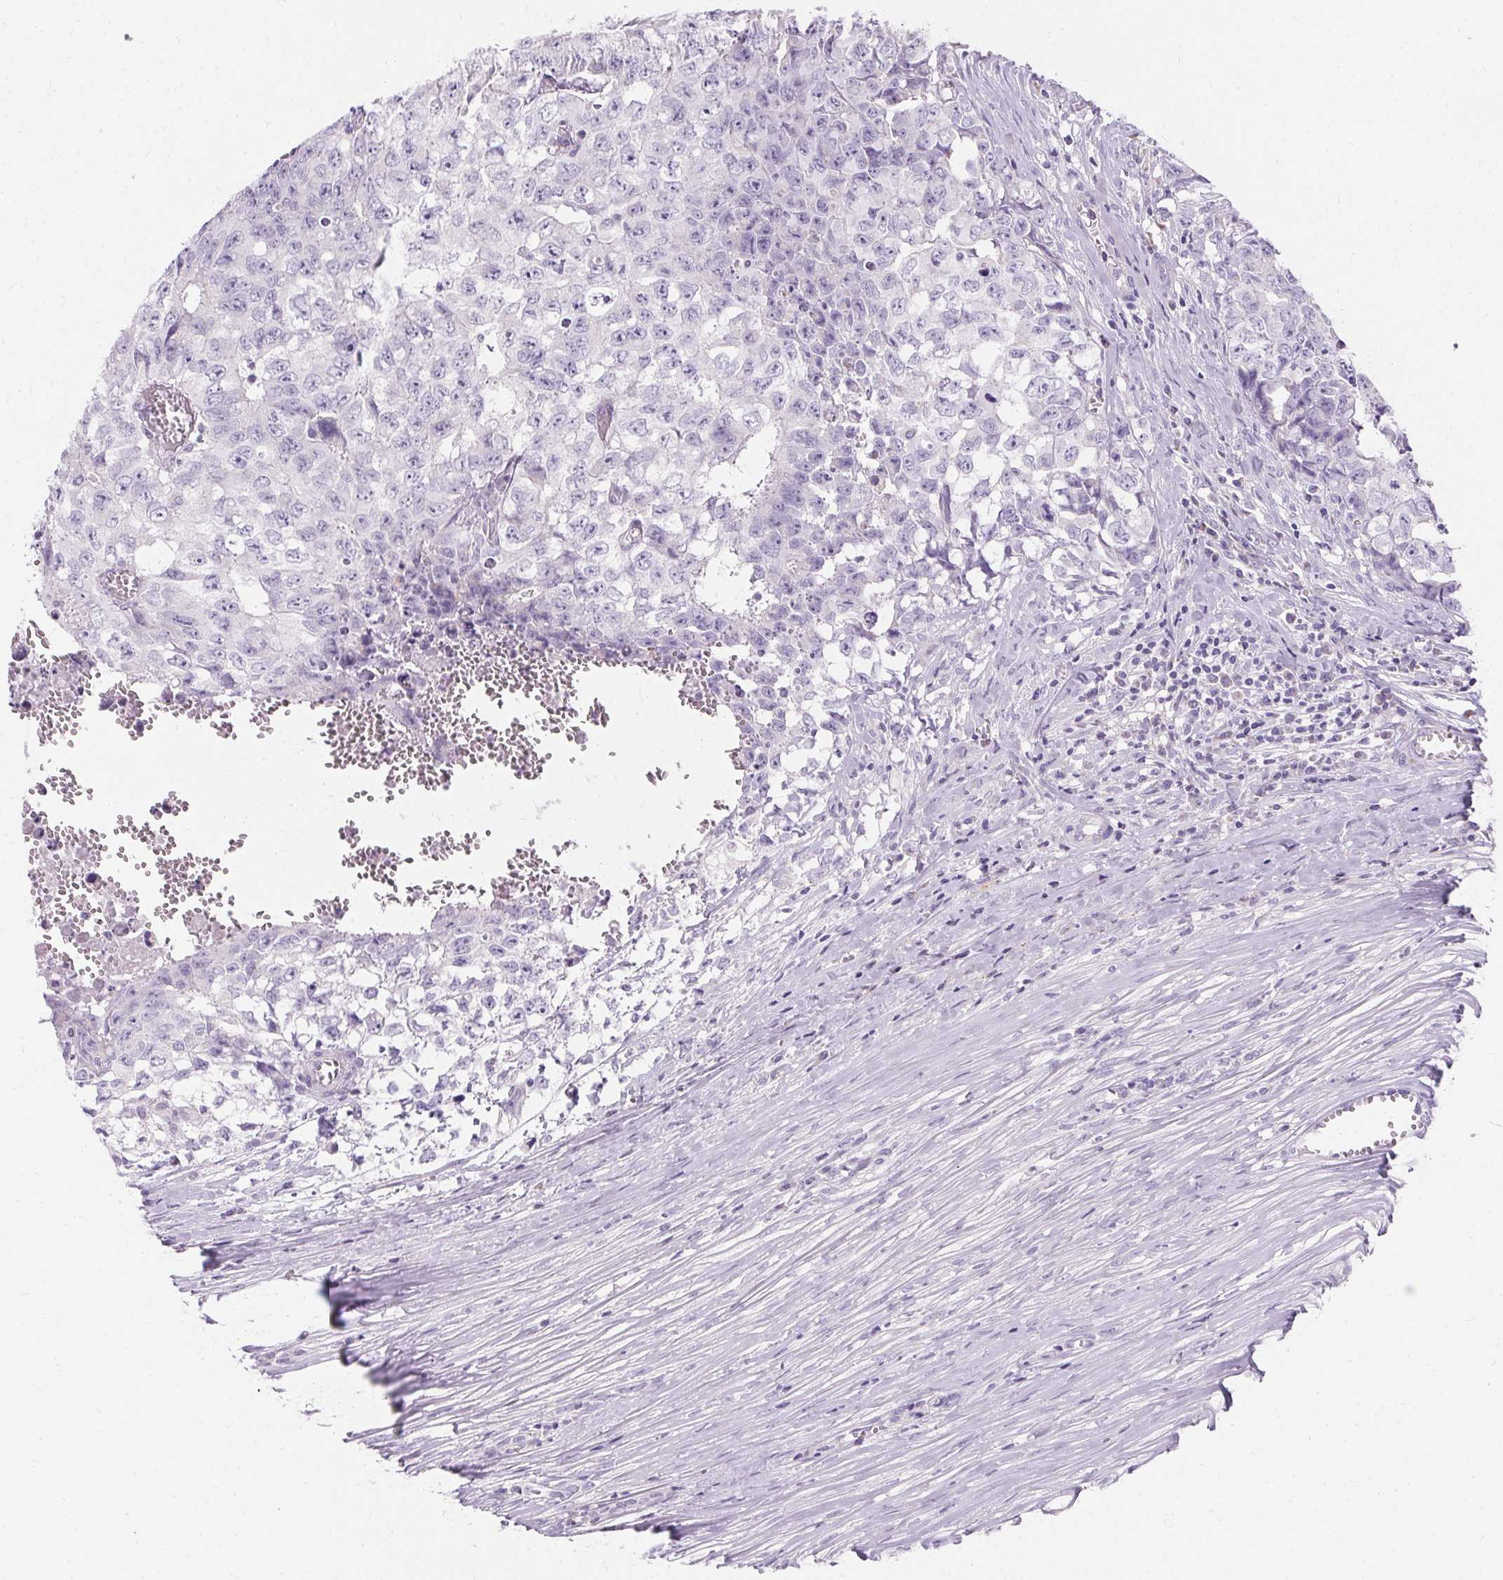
{"staining": {"intensity": "negative", "quantity": "none", "location": "none"}, "tissue": "testis cancer", "cell_type": "Tumor cells", "image_type": "cancer", "snomed": [{"axis": "morphology", "description": "Carcinoma, Embryonal, NOS"}, {"axis": "morphology", "description": "Teratoma, malignant, NOS"}, {"axis": "topography", "description": "Testis"}], "caption": "Testis cancer (embryonal carcinoma) stained for a protein using immunohistochemistry shows no expression tumor cells.", "gene": "ASGR2", "patient": {"sex": "male", "age": 24}}